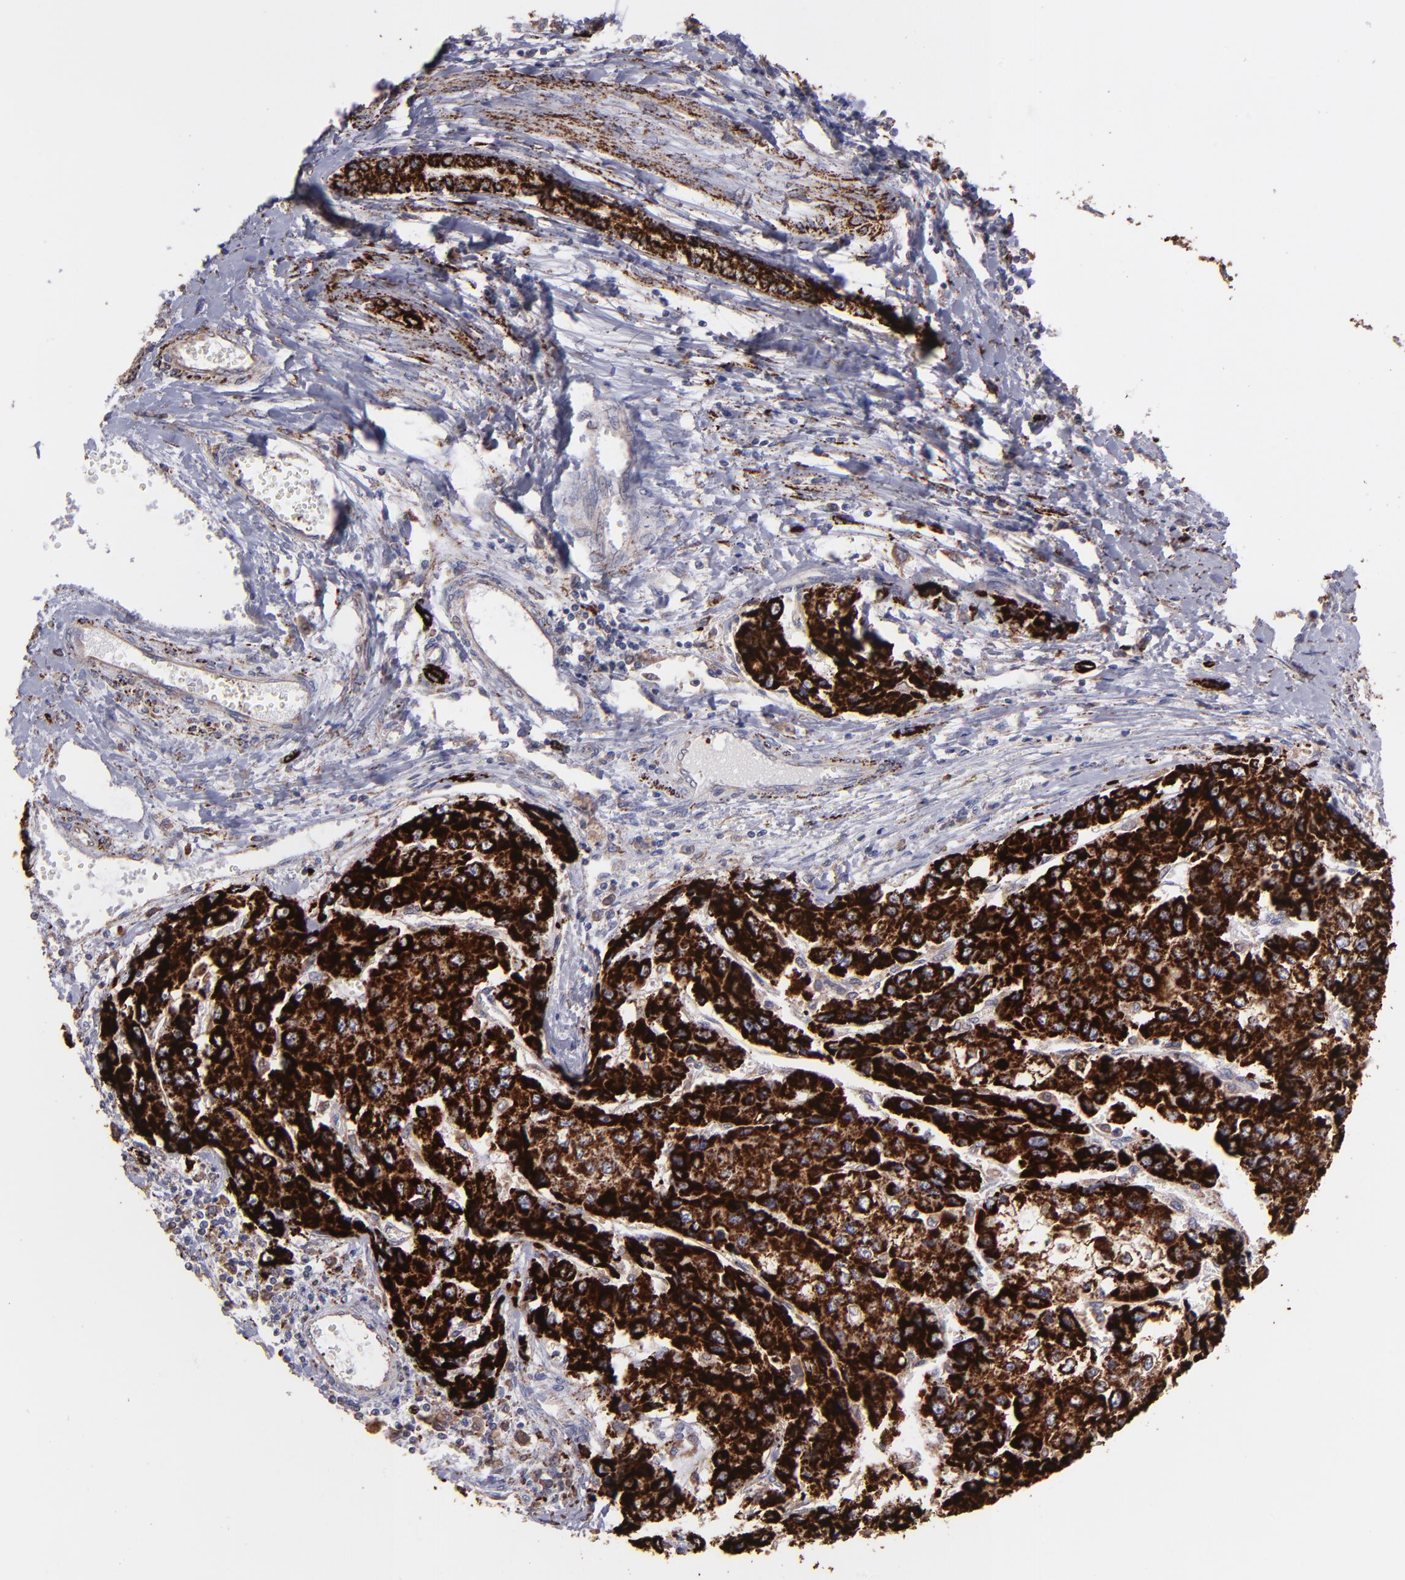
{"staining": {"intensity": "strong", "quantity": ">75%", "location": "cytoplasmic/membranous"}, "tissue": "liver cancer", "cell_type": "Tumor cells", "image_type": "cancer", "snomed": [{"axis": "morphology", "description": "Carcinoma, Hepatocellular, NOS"}, {"axis": "topography", "description": "Liver"}], "caption": "Strong cytoplasmic/membranous protein expression is identified in approximately >75% of tumor cells in liver hepatocellular carcinoma.", "gene": "MAOB", "patient": {"sex": "female", "age": 66}}